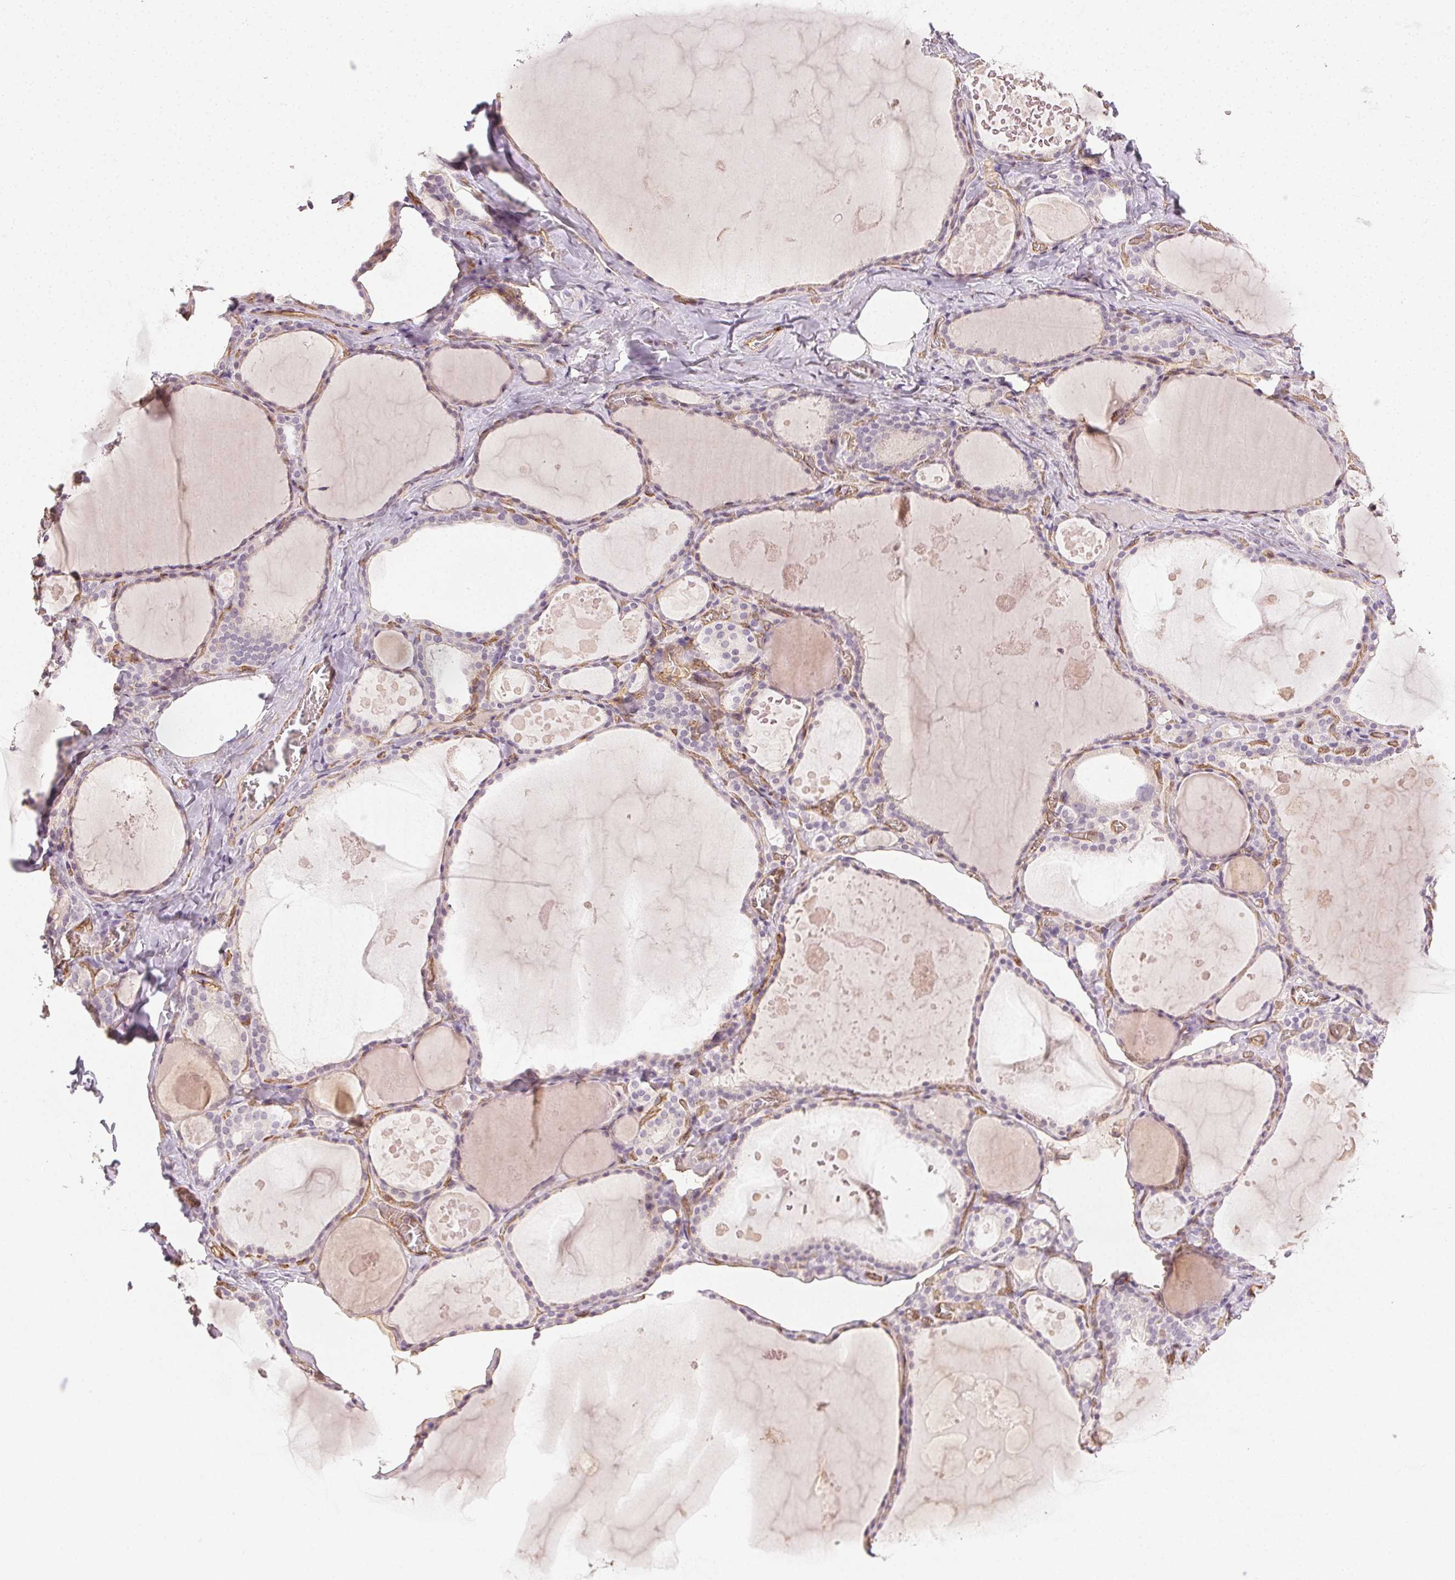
{"staining": {"intensity": "negative", "quantity": "none", "location": "none"}, "tissue": "thyroid gland", "cell_type": "Glandular cells", "image_type": "normal", "snomed": [{"axis": "morphology", "description": "Normal tissue, NOS"}, {"axis": "topography", "description": "Thyroid gland"}], "caption": "Immunohistochemistry of normal human thyroid gland reveals no positivity in glandular cells. Nuclei are stained in blue.", "gene": "PODXL", "patient": {"sex": "male", "age": 56}}